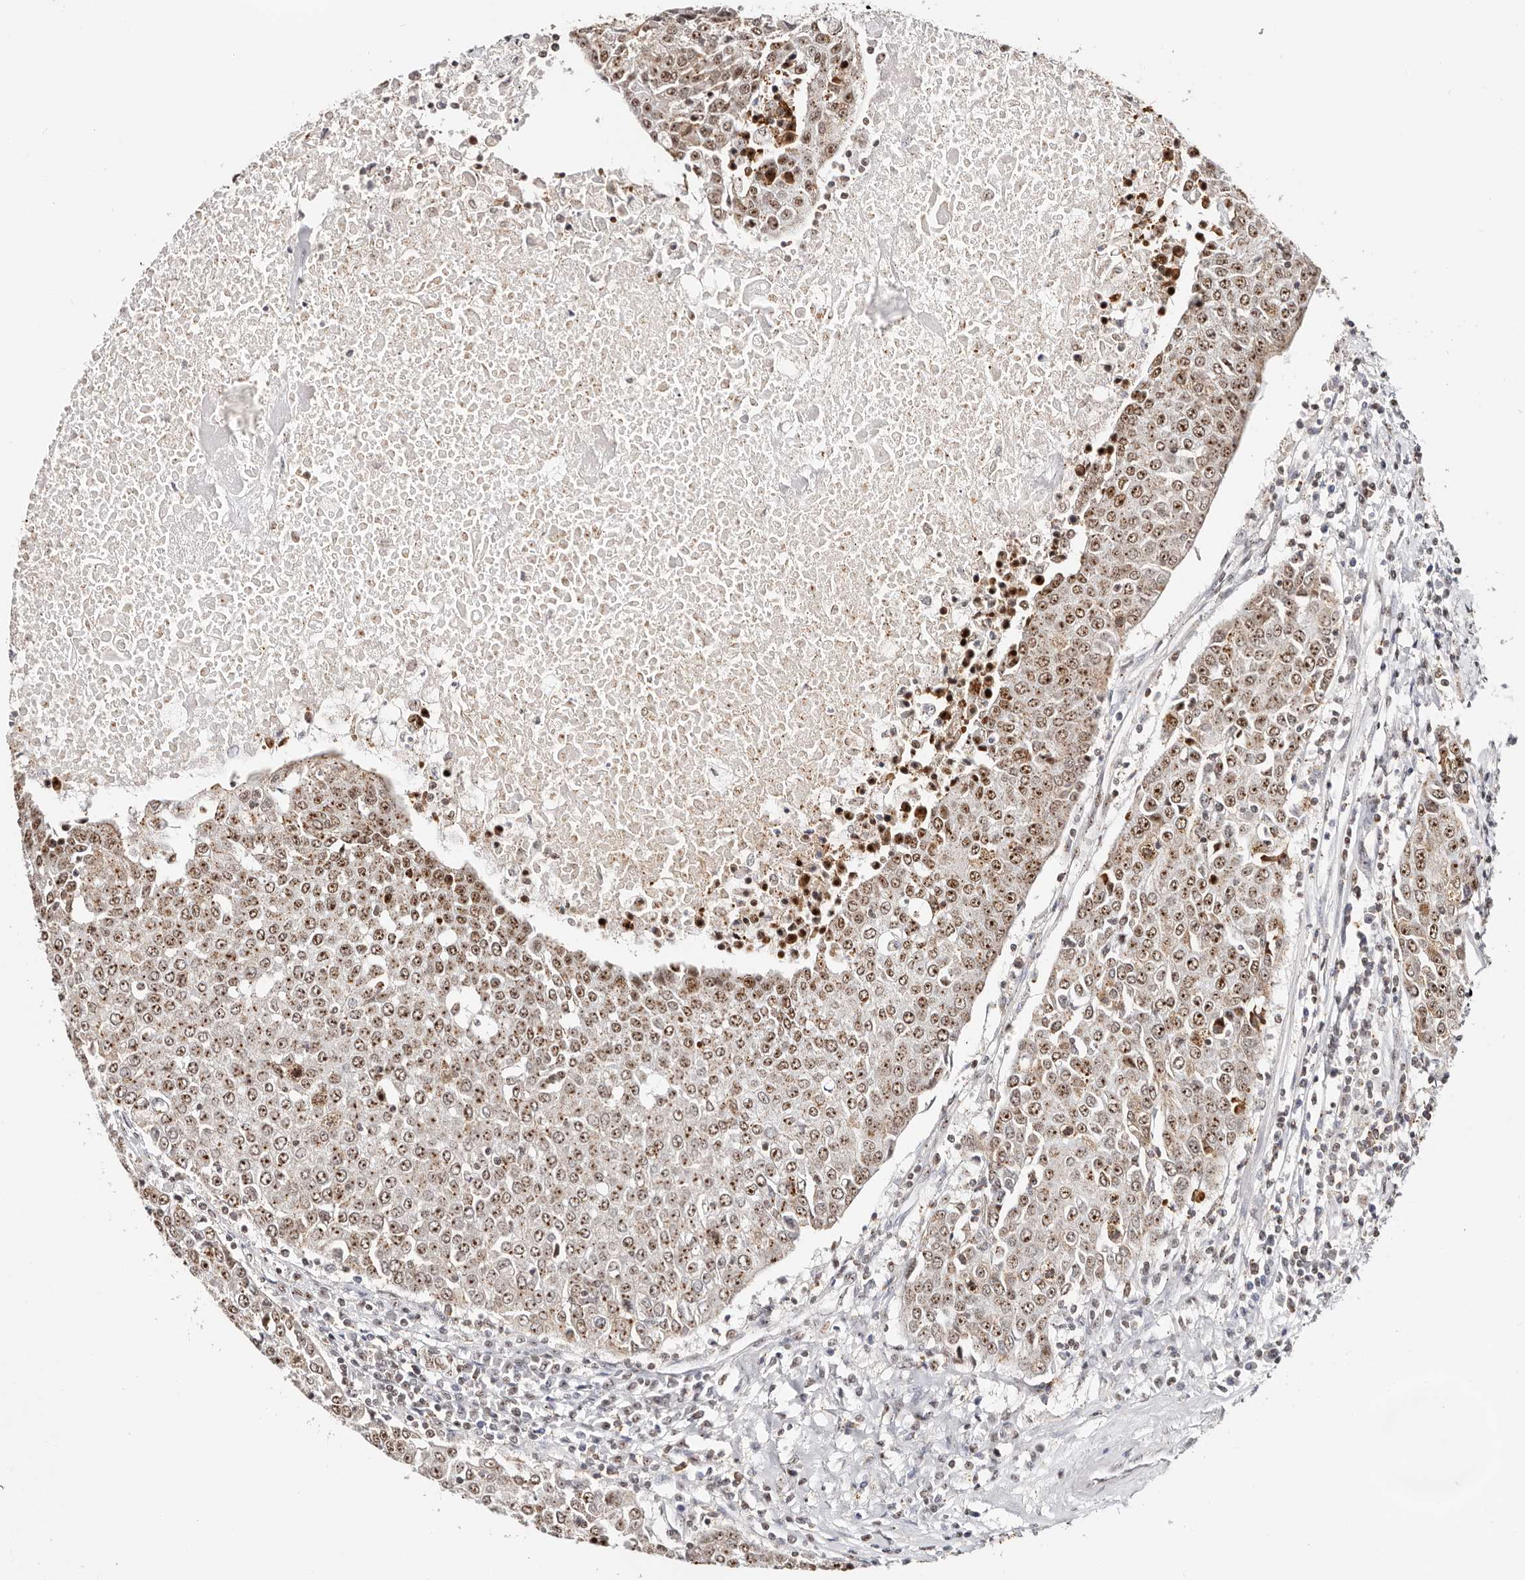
{"staining": {"intensity": "strong", "quantity": ">75%", "location": "cytoplasmic/membranous,nuclear"}, "tissue": "urothelial cancer", "cell_type": "Tumor cells", "image_type": "cancer", "snomed": [{"axis": "morphology", "description": "Urothelial carcinoma, High grade"}, {"axis": "topography", "description": "Urinary bladder"}], "caption": "This is an image of IHC staining of high-grade urothelial carcinoma, which shows strong staining in the cytoplasmic/membranous and nuclear of tumor cells.", "gene": "IQGAP3", "patient": {"sex": "female", "age": 85}}